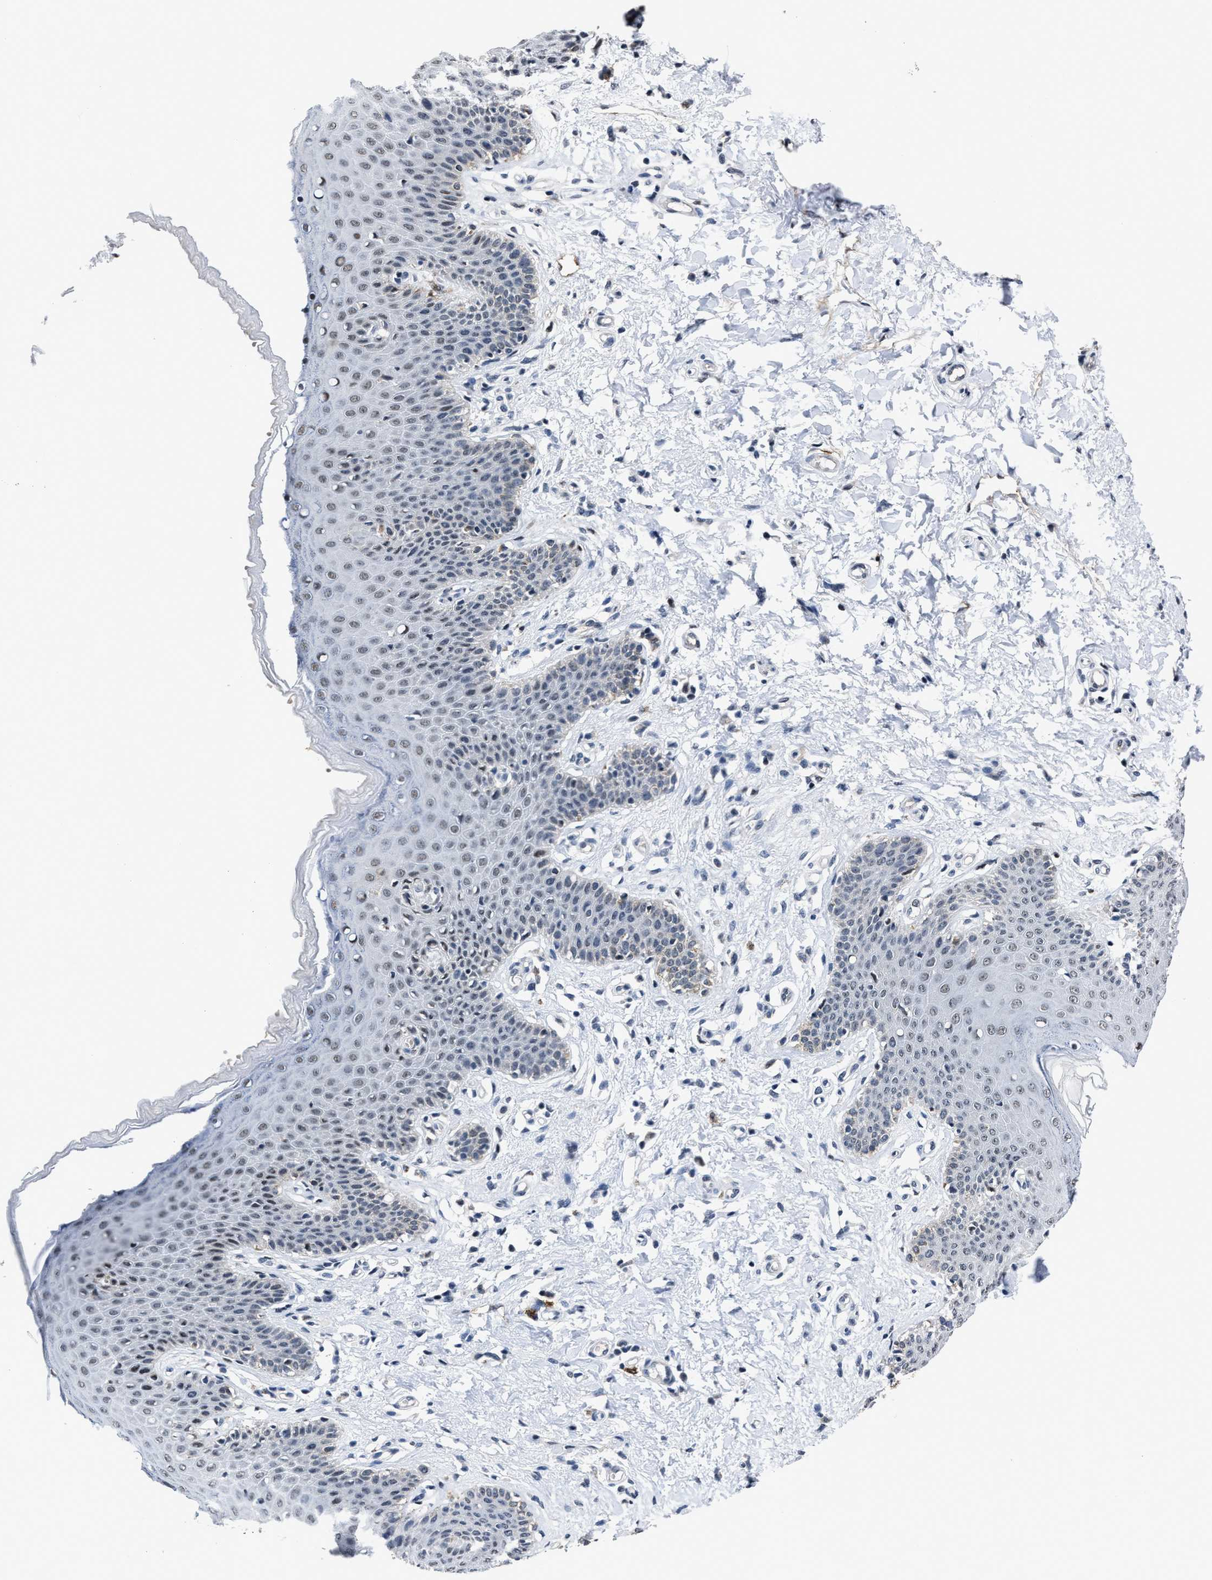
{"staining": {"intensity": "weak", "quantity": "<25%", "location": "nuclear"}, "tissue": "skin", "cell_type": "Epidermal cells", "image_type": "normal", "snomed": [{"axis": "morphology", "description": "Normal tissue, NOS"}, {"axis": "topography", "description": "Vulva"}], "caption": "Epidermal cells show no significant staining in unremarkable skin. (Brightfield microscopy of DAB (3,3'-diaminobenzidine) immunohistochemistry at high magnification).", "gene": "MARCKSL1", "patient": {"sex": "female", "age": 66}}